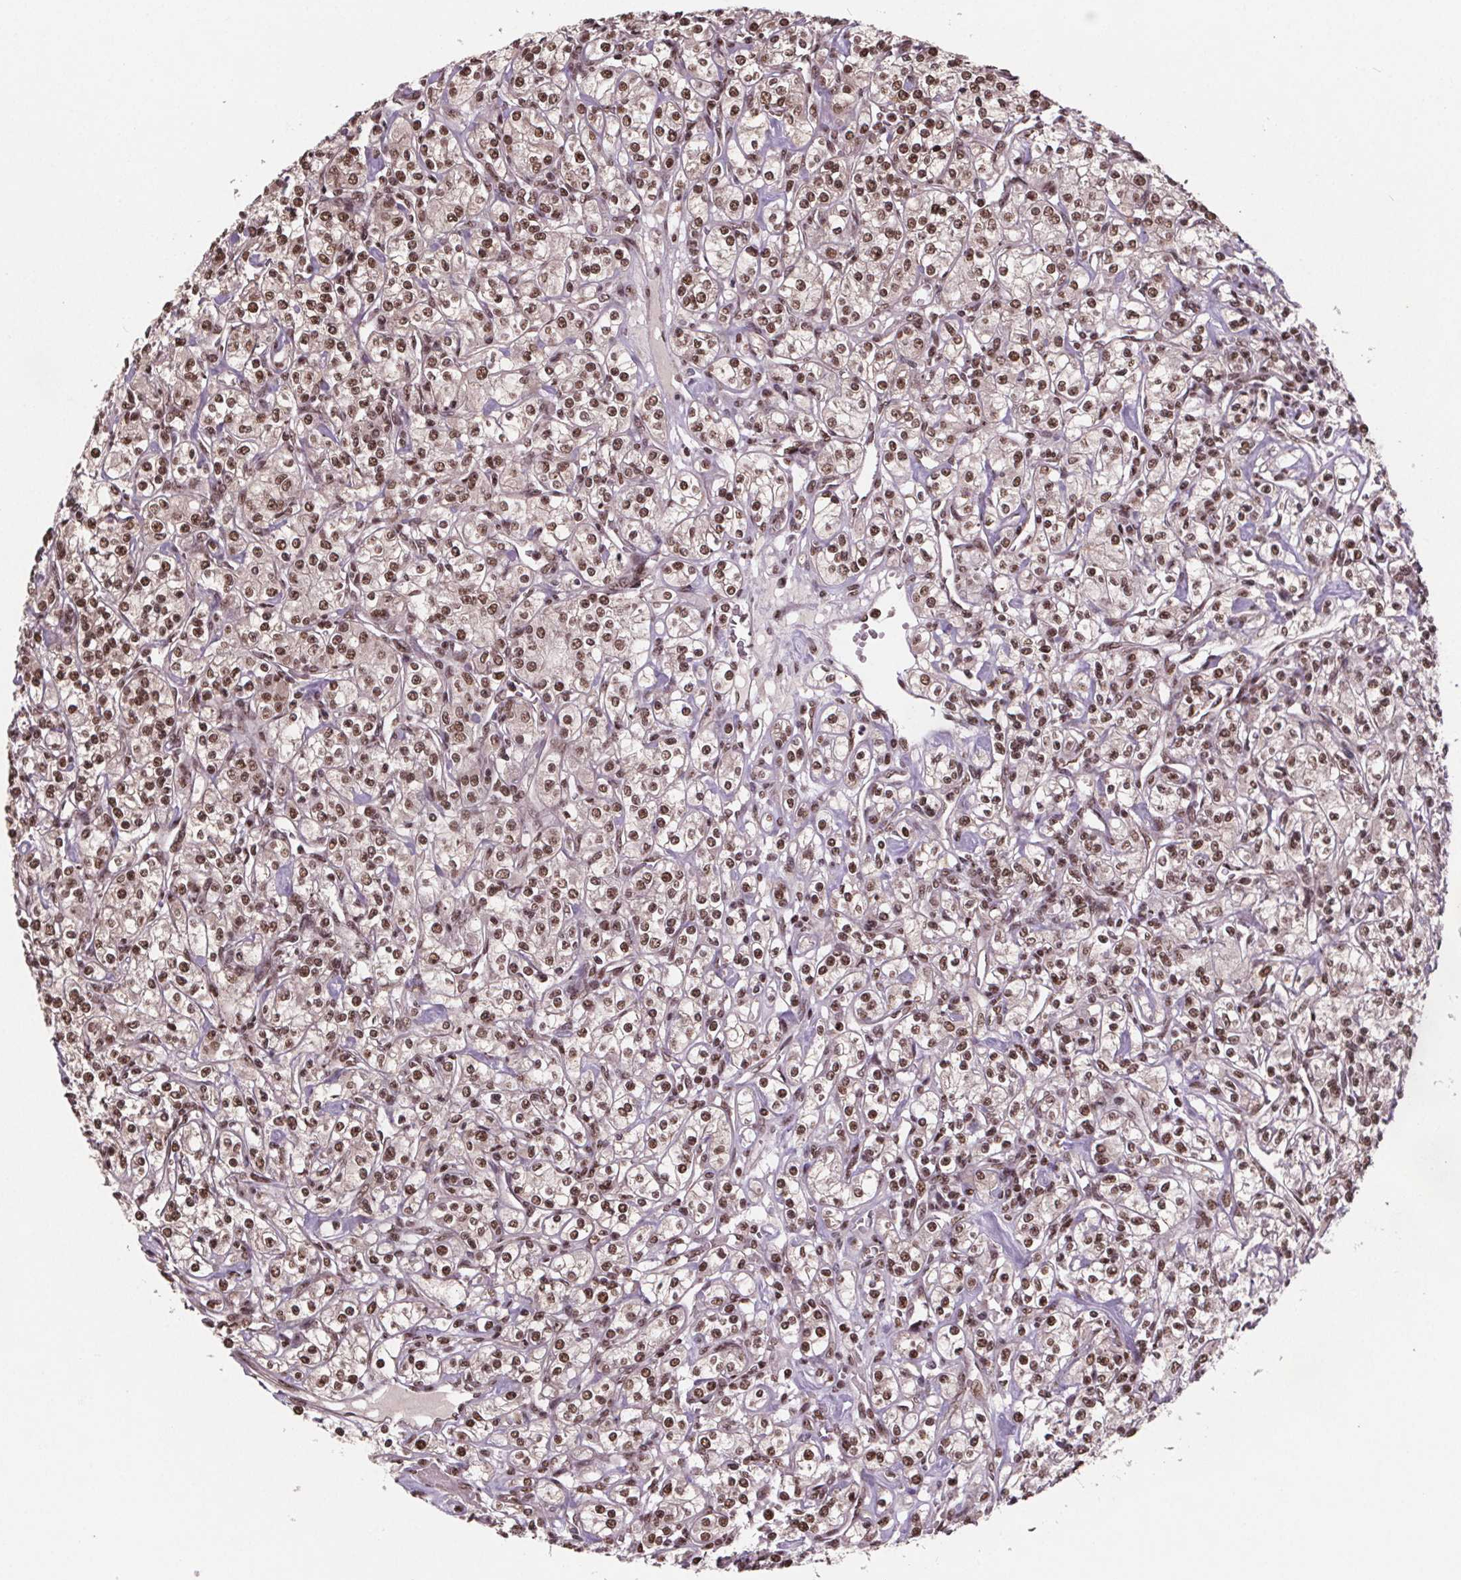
{"staining": {"intensity": "moderate", "quantity": ">75%", "location": "nuclear"}, "tissue": "renal cancer", "cell_type": "Tumor cells", "image_type": "cancer", "snomed": [{"axis": "morphology", "description": "Adenocarcinoma, NOS"}, {"axis": "topography", "description": "Kidney"}], "caption": "Protein staining shows moderate nuclear positivity in approximately >75% of tumor cells in renal adenocarcinoma. (DAB (3,3'-diaminobenzidine) IHC with brightfield microscopy, high magnification).", "gene": "JARID2", "patient": {"sex": "male", "age": 77}}